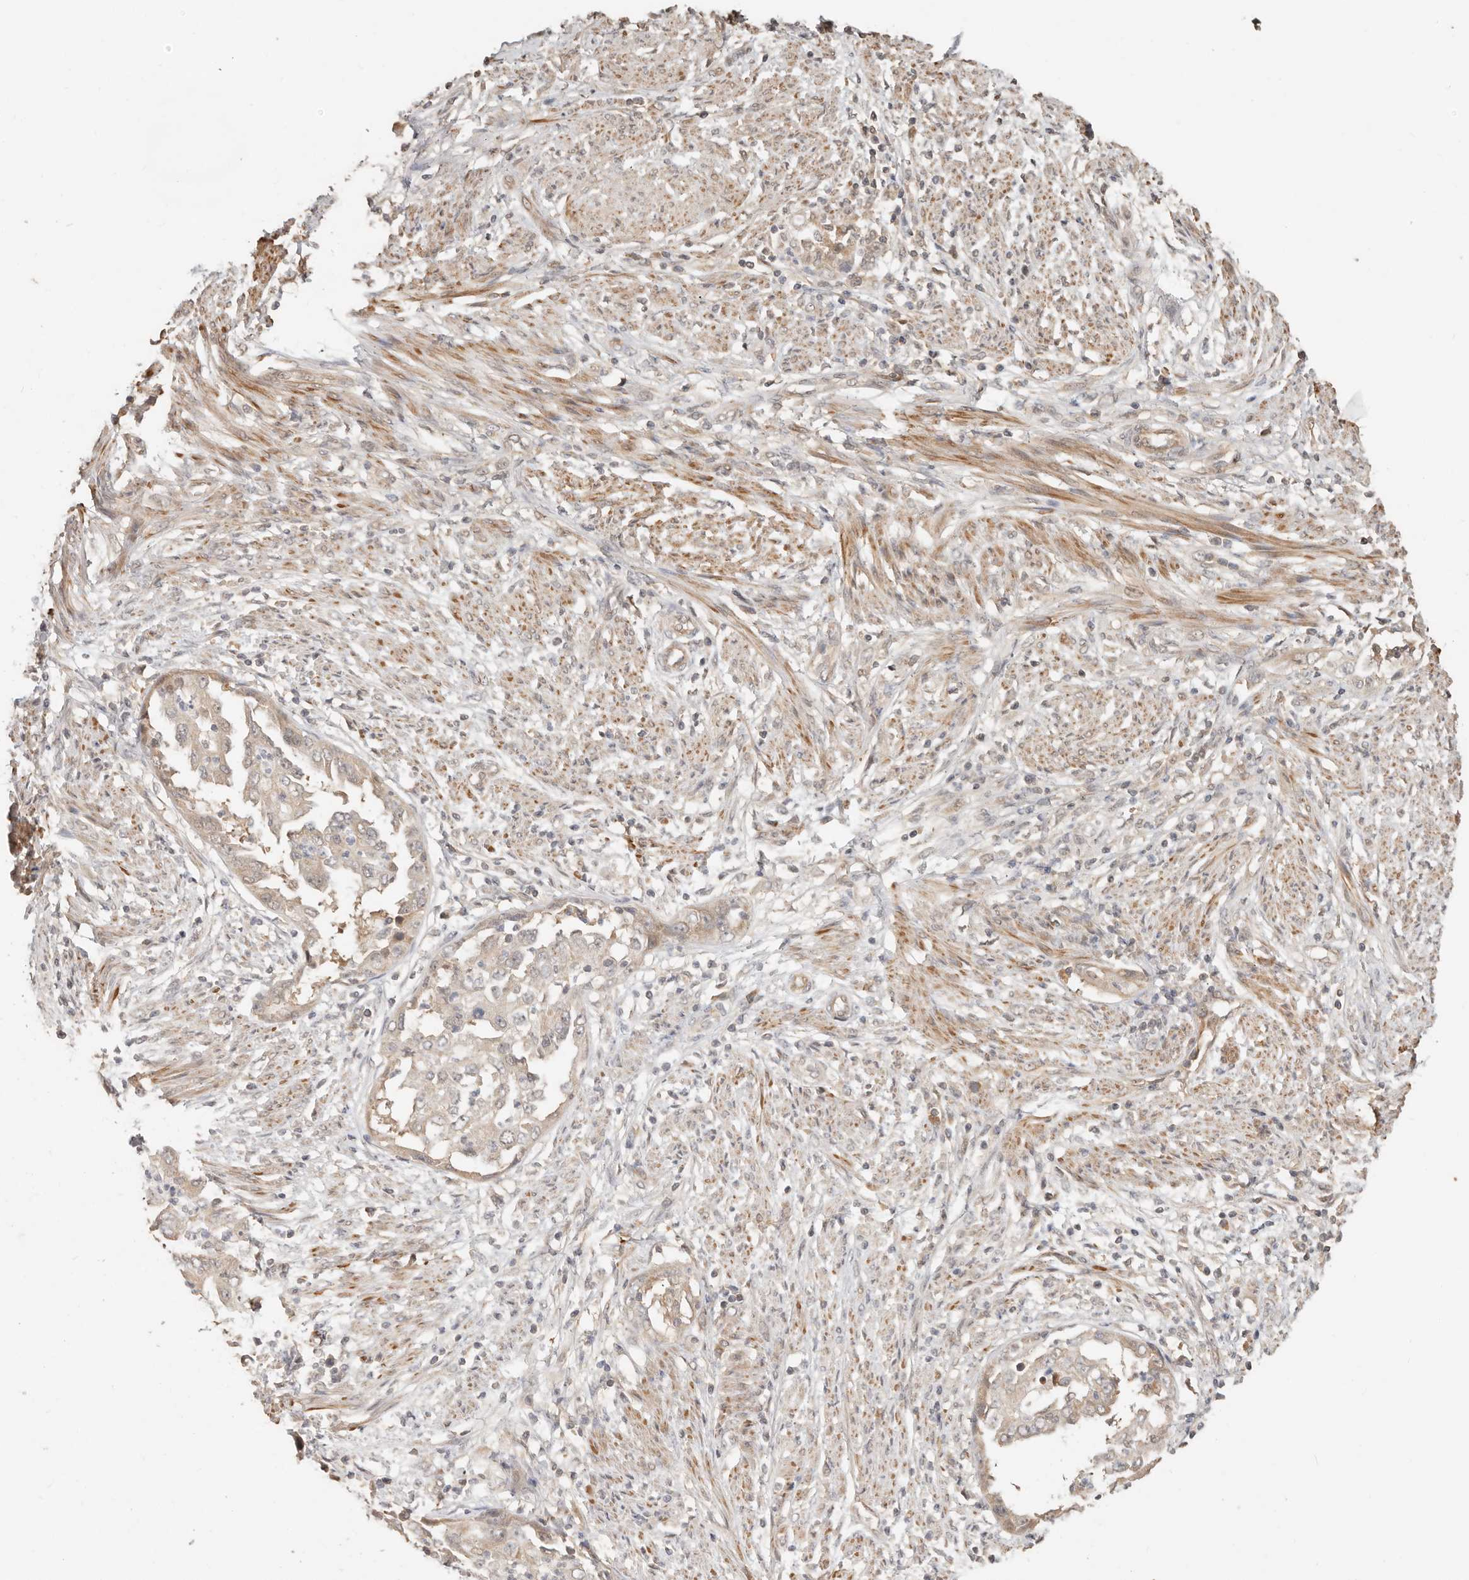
{"staining": {"intensity": "moderate", "quantity": ">75%", "location": "cytoplasmic/membranous"}, "tissue": "endometrial cancer", "cell_type": "Tumor cells", "image_type": "cancer", "snomed": [{"axis": "morphology", "description": "Adenocarcinoma, NOS"}, {"axis": "topography", "description": "Endometrium"}], "caption": "DAB (3,3'-diaminobenzidine) immunohistochemical staining of human endometrial cancer reveals moderate cytoplasmic/membranous protein positivity in approximately >75% of tumor cells.", "gene": "MTFR2", "patient": {"sex": "female", "age": 85}}